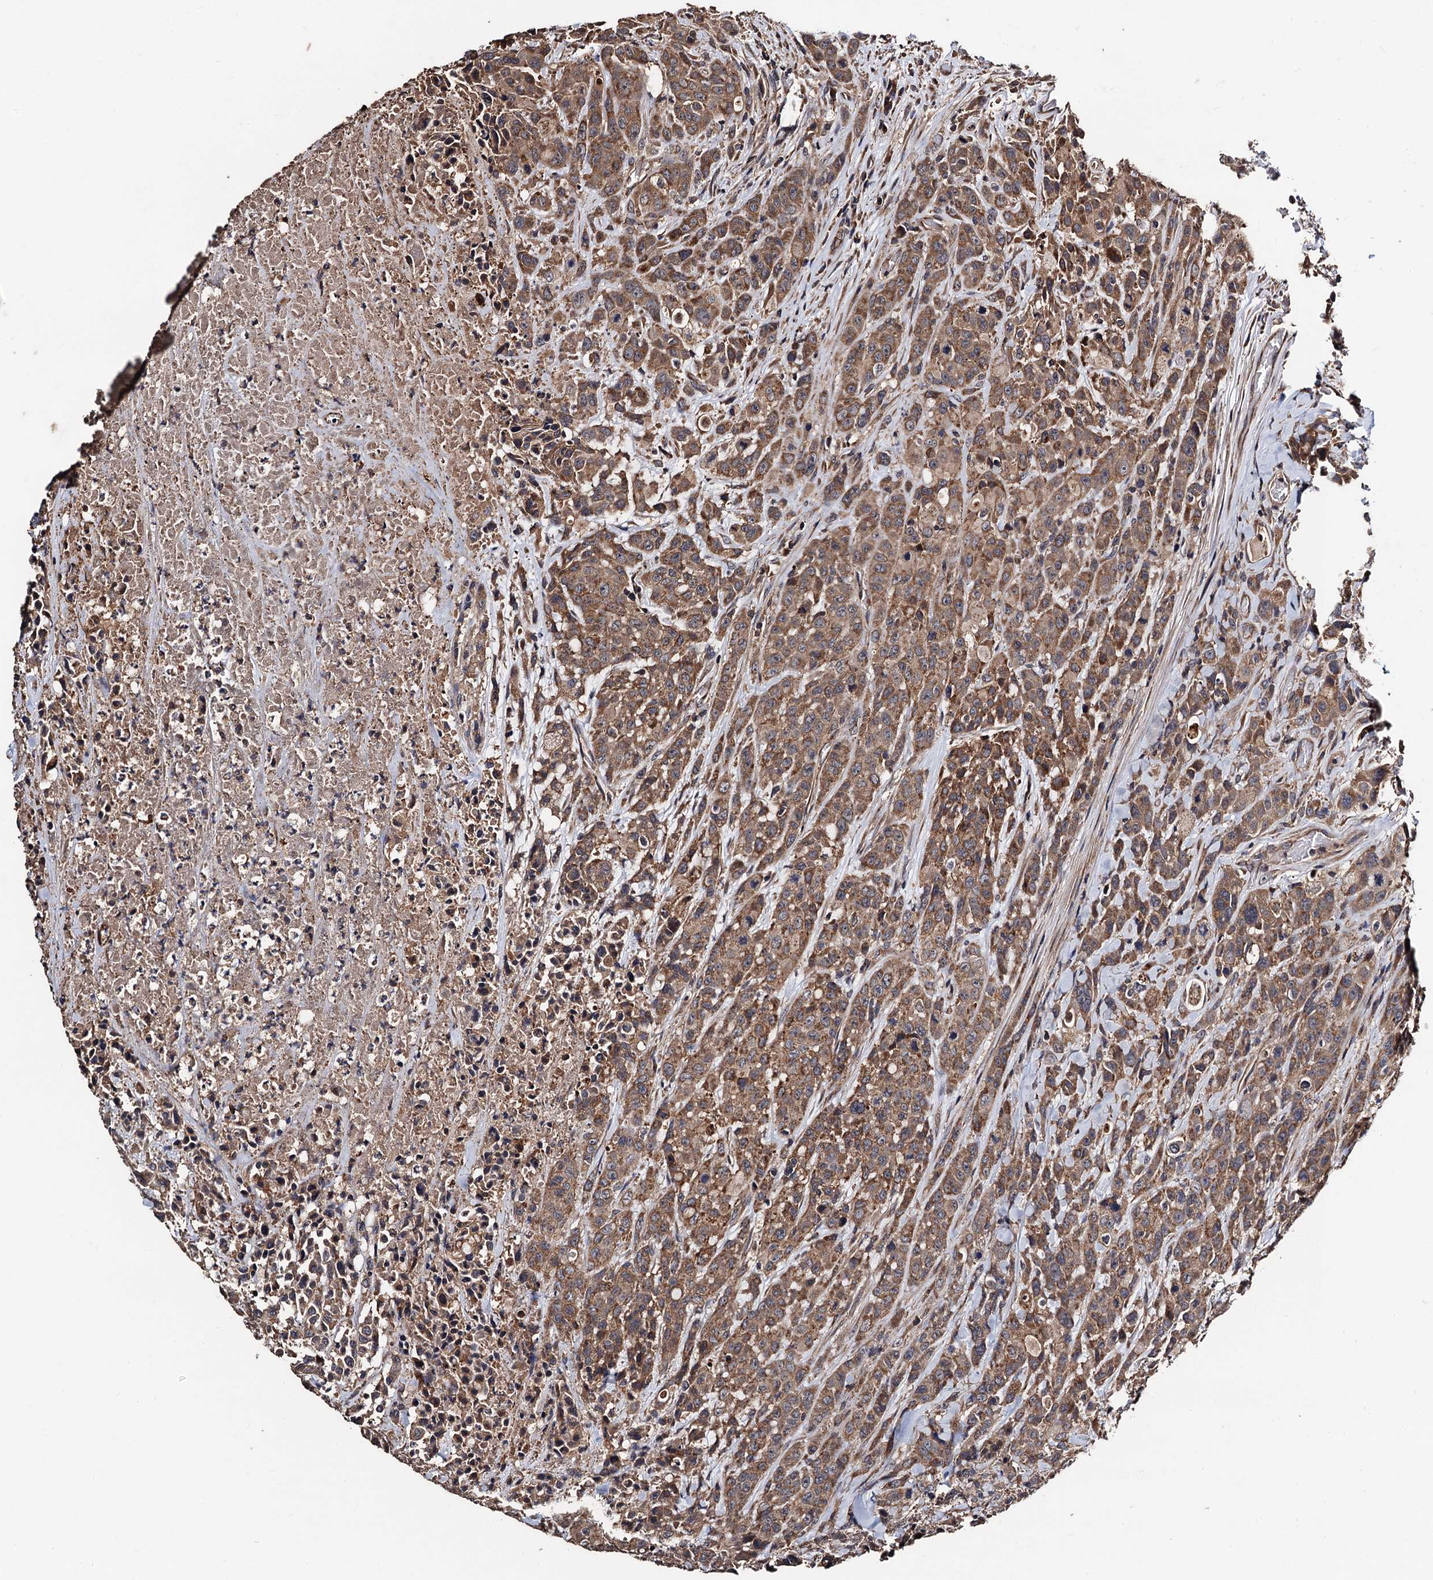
{"staining": {"intensity": "moderate", "quantity": ">75%", "location": "cytoplasmic/membranous"}, "tissue": "colorectal cancer", "cell_type": "Tumor cells", "image_type": "cancer", "snomed": [{"axis": "morphology", "description": "Adenocarcinoma, NOS"}, {"axis": "topography", "description": "Colon"}], "caption": "An immunohistochemistry photomicrograph of neoplastic tissue is shown. Protein staining in brown highlights moderate cytoplasmic/membranous positivity in colorectal adenocarcinoma within tumor cells.", "gene": "PPTC7", "patient": {"sex": "male", "age": 62}}